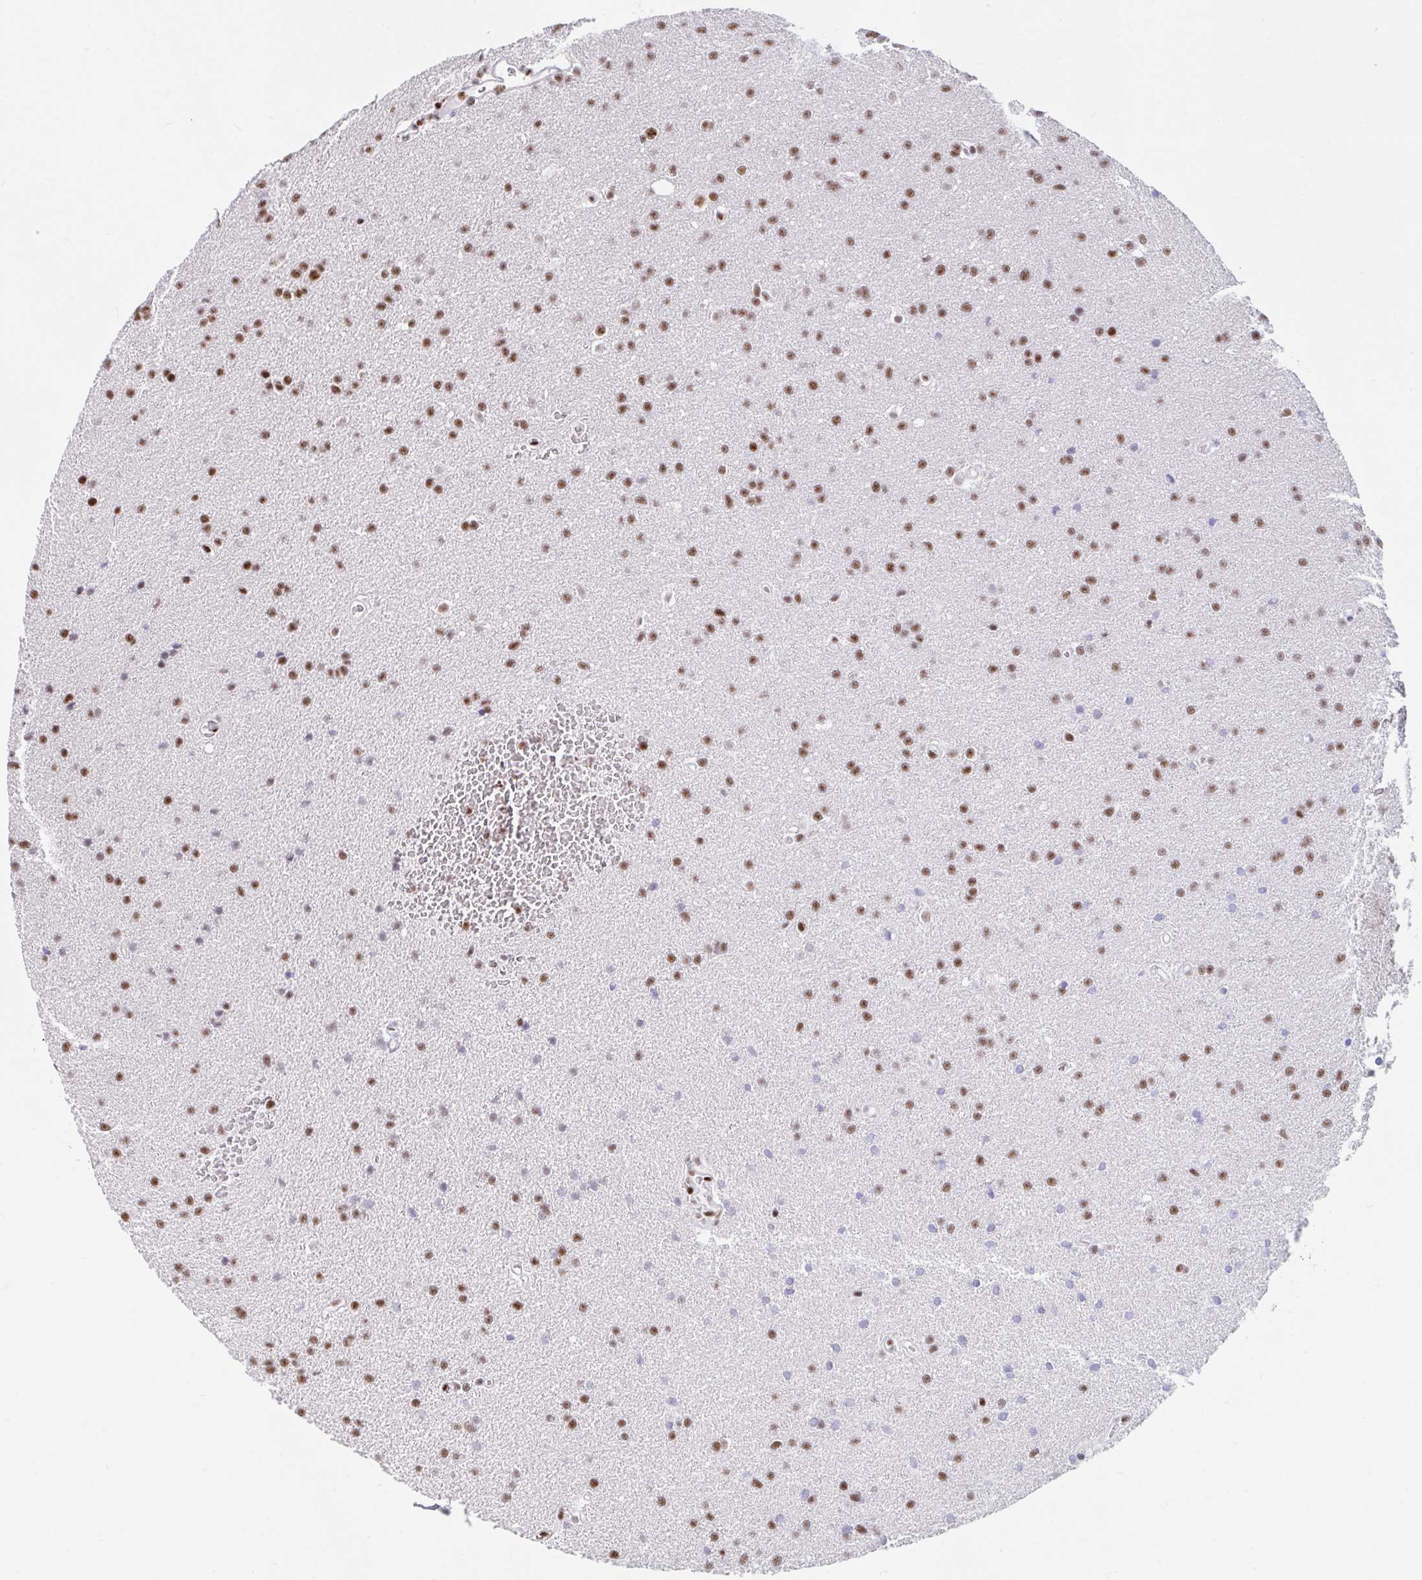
{"staining": {"intensity": "moderate", "quantity": ">75%", "location": "nuclear"}, "tissue": "glioma", "cell_type": "Tumor cells", "image_type": "cancer", "snomed": [{"axis": "morphology", "description": "Glioma, malignant, Low grade"}, {"axis": "topography", "description": "Brain"}], "caption": "There is medium levels of moderate nuclear positivity in tumor cells of glioma, as demonstrated by immunohistochemical staining (brown color).", "gene": "IKZF2", "patient": {"sex": "female", "age": 34}}